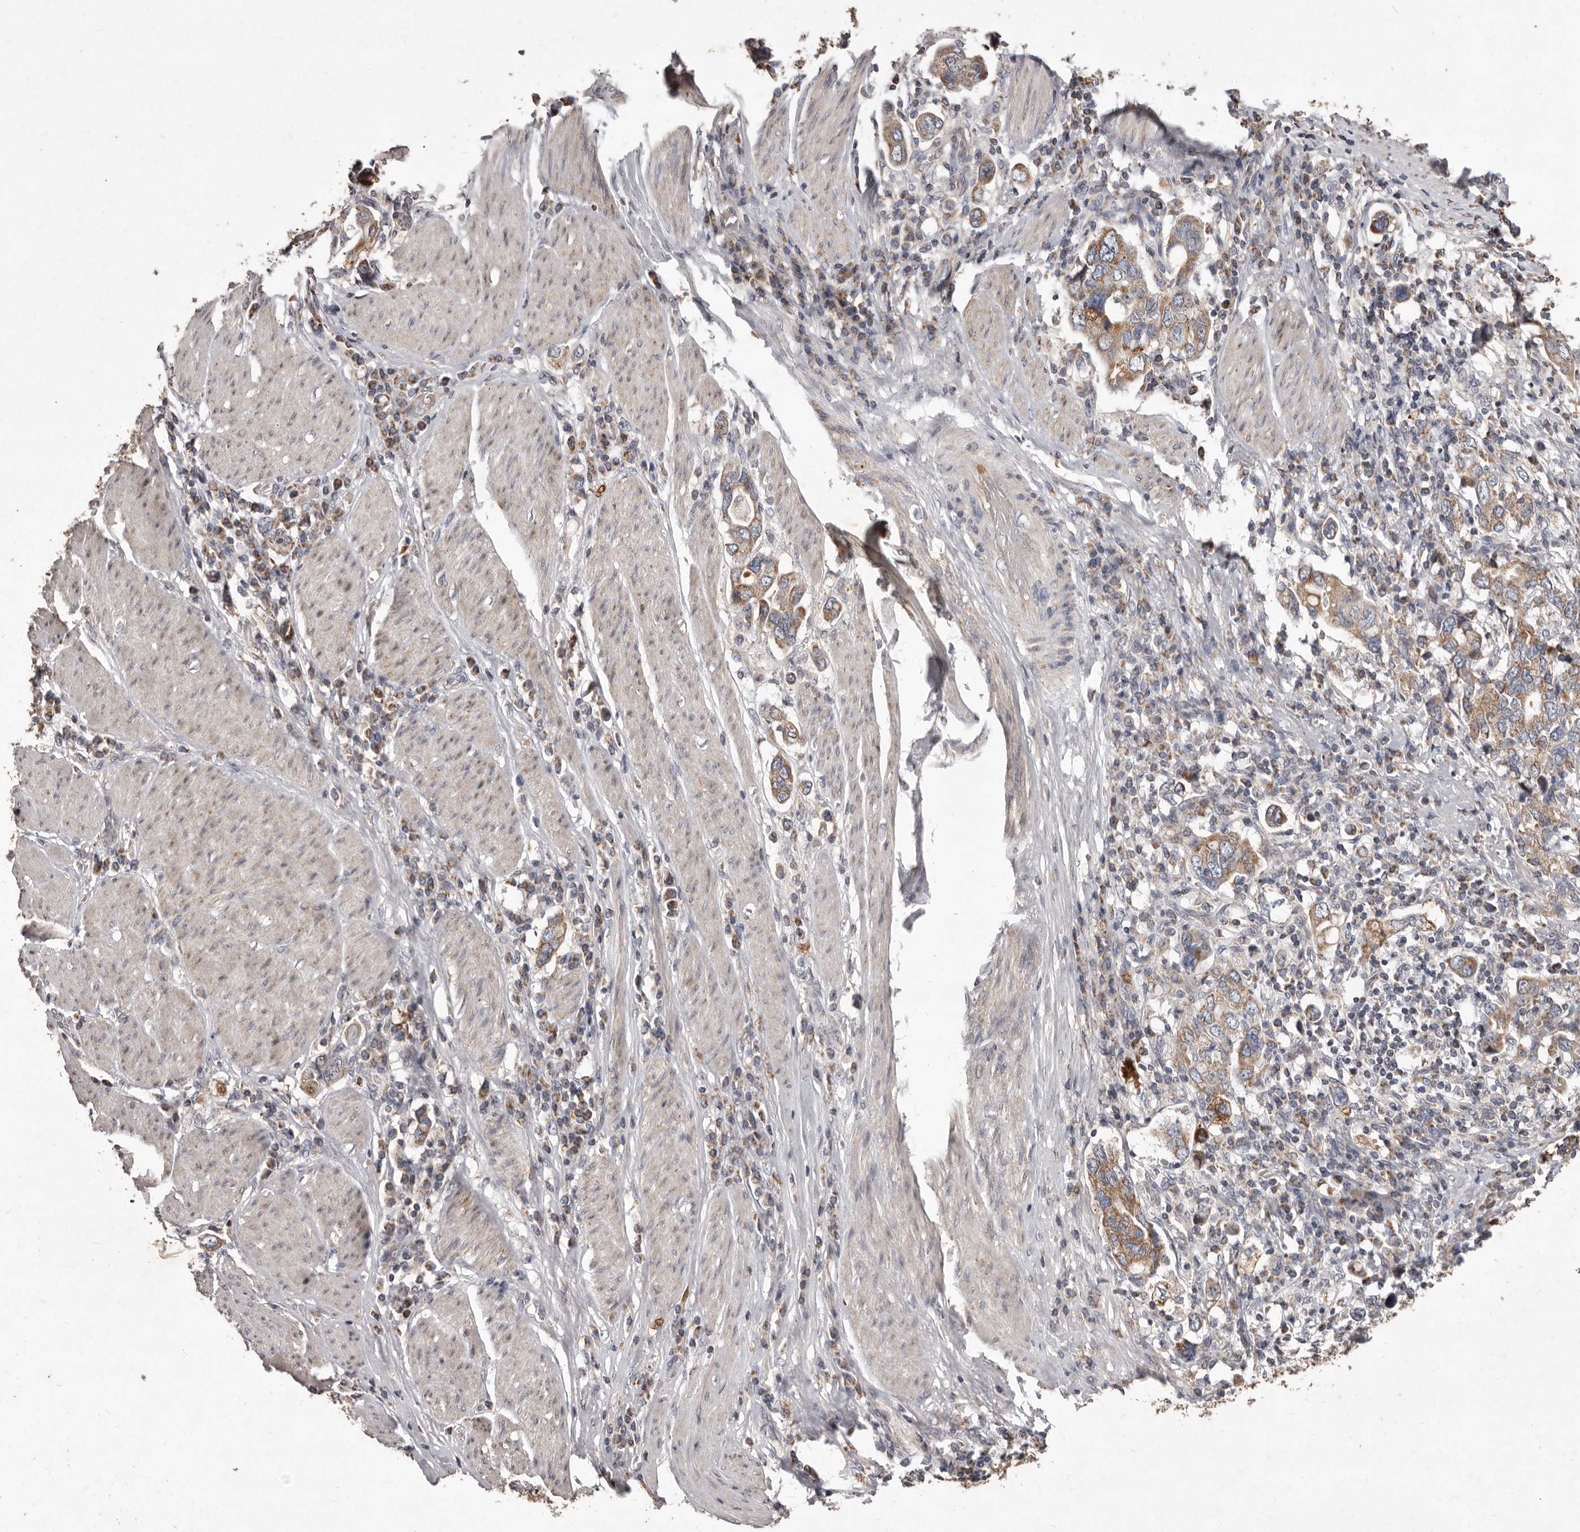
{"staining": {"intensity": "moderate", "quantity": ">75%", "location": "cytoplasmic/membranous"}, "tissue": "stomach cancer", "cell_type": "Tumor cells", "image_type": "cancer", "snomed": [{"axis": "morphology", "description": "Adenocarcinoma, NOS"}, {"axis": "topography", "description": "Stomach, upper"}], "caption": "Stomach cancer (adenocarcinoma) tissue exhibits moderate cytoplasmic/membranous staining in about >75% of tumor cells, visualized by immunohistochemistry.", "gene": "CXCL14", "patient": {"sex": "male", "age": 62}}